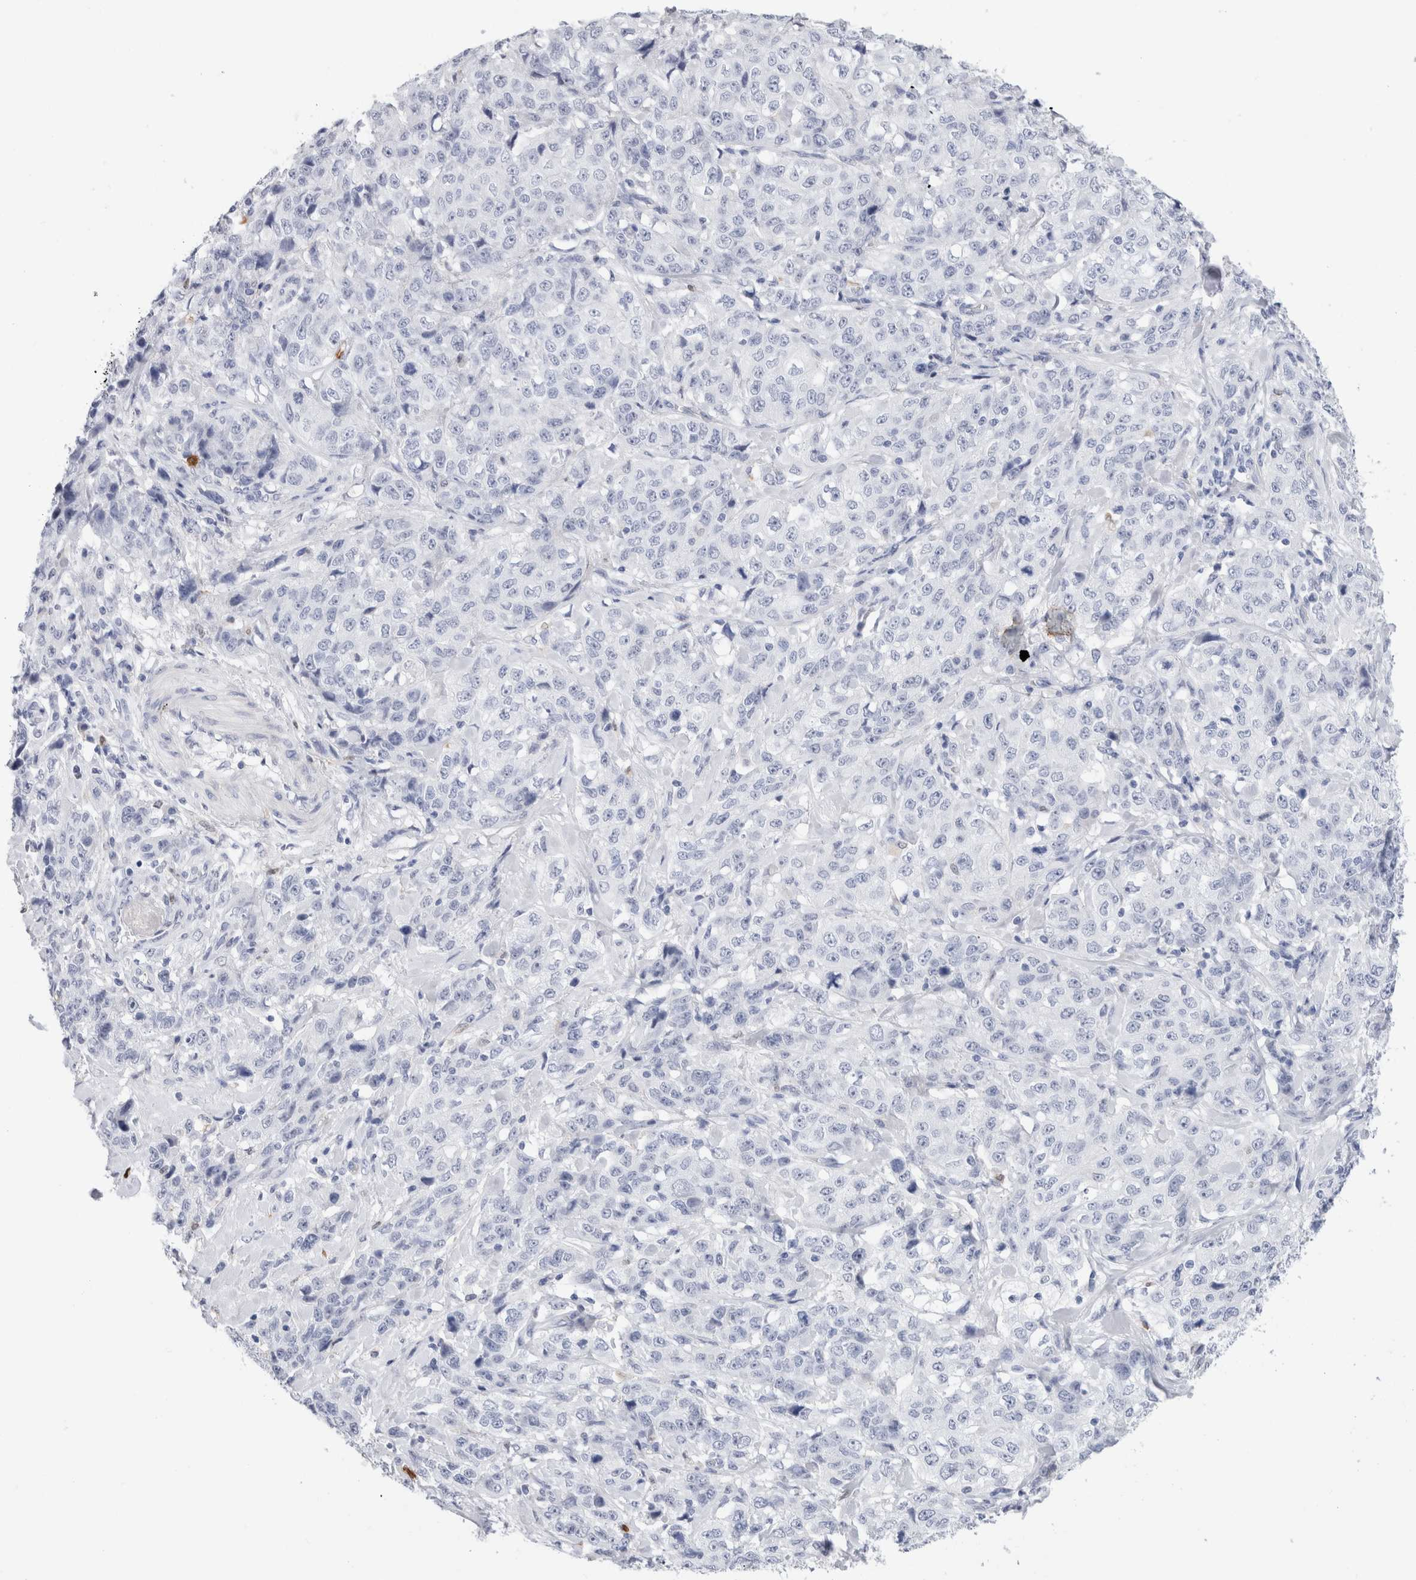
{"staining": {"intensity": "negative", "quantity": "none", "location": "none"}, "tissue": "stomach cancer", "cell_type": "Tumor cells", "image_type": "cancer", "snomed": [{"axis": "morphology", "description": "Adenocarcinoma, NOS"}, {"axis": "topography", "description": "Stomach"}], "caption": "Stomach cancer (adenocarcinoma) stained for a protein using immunohistochemistry (IHC) reveals no staining tumor cells.", "gene": "SLC10A5", "patient": {"sex": "male", "age": 48}}